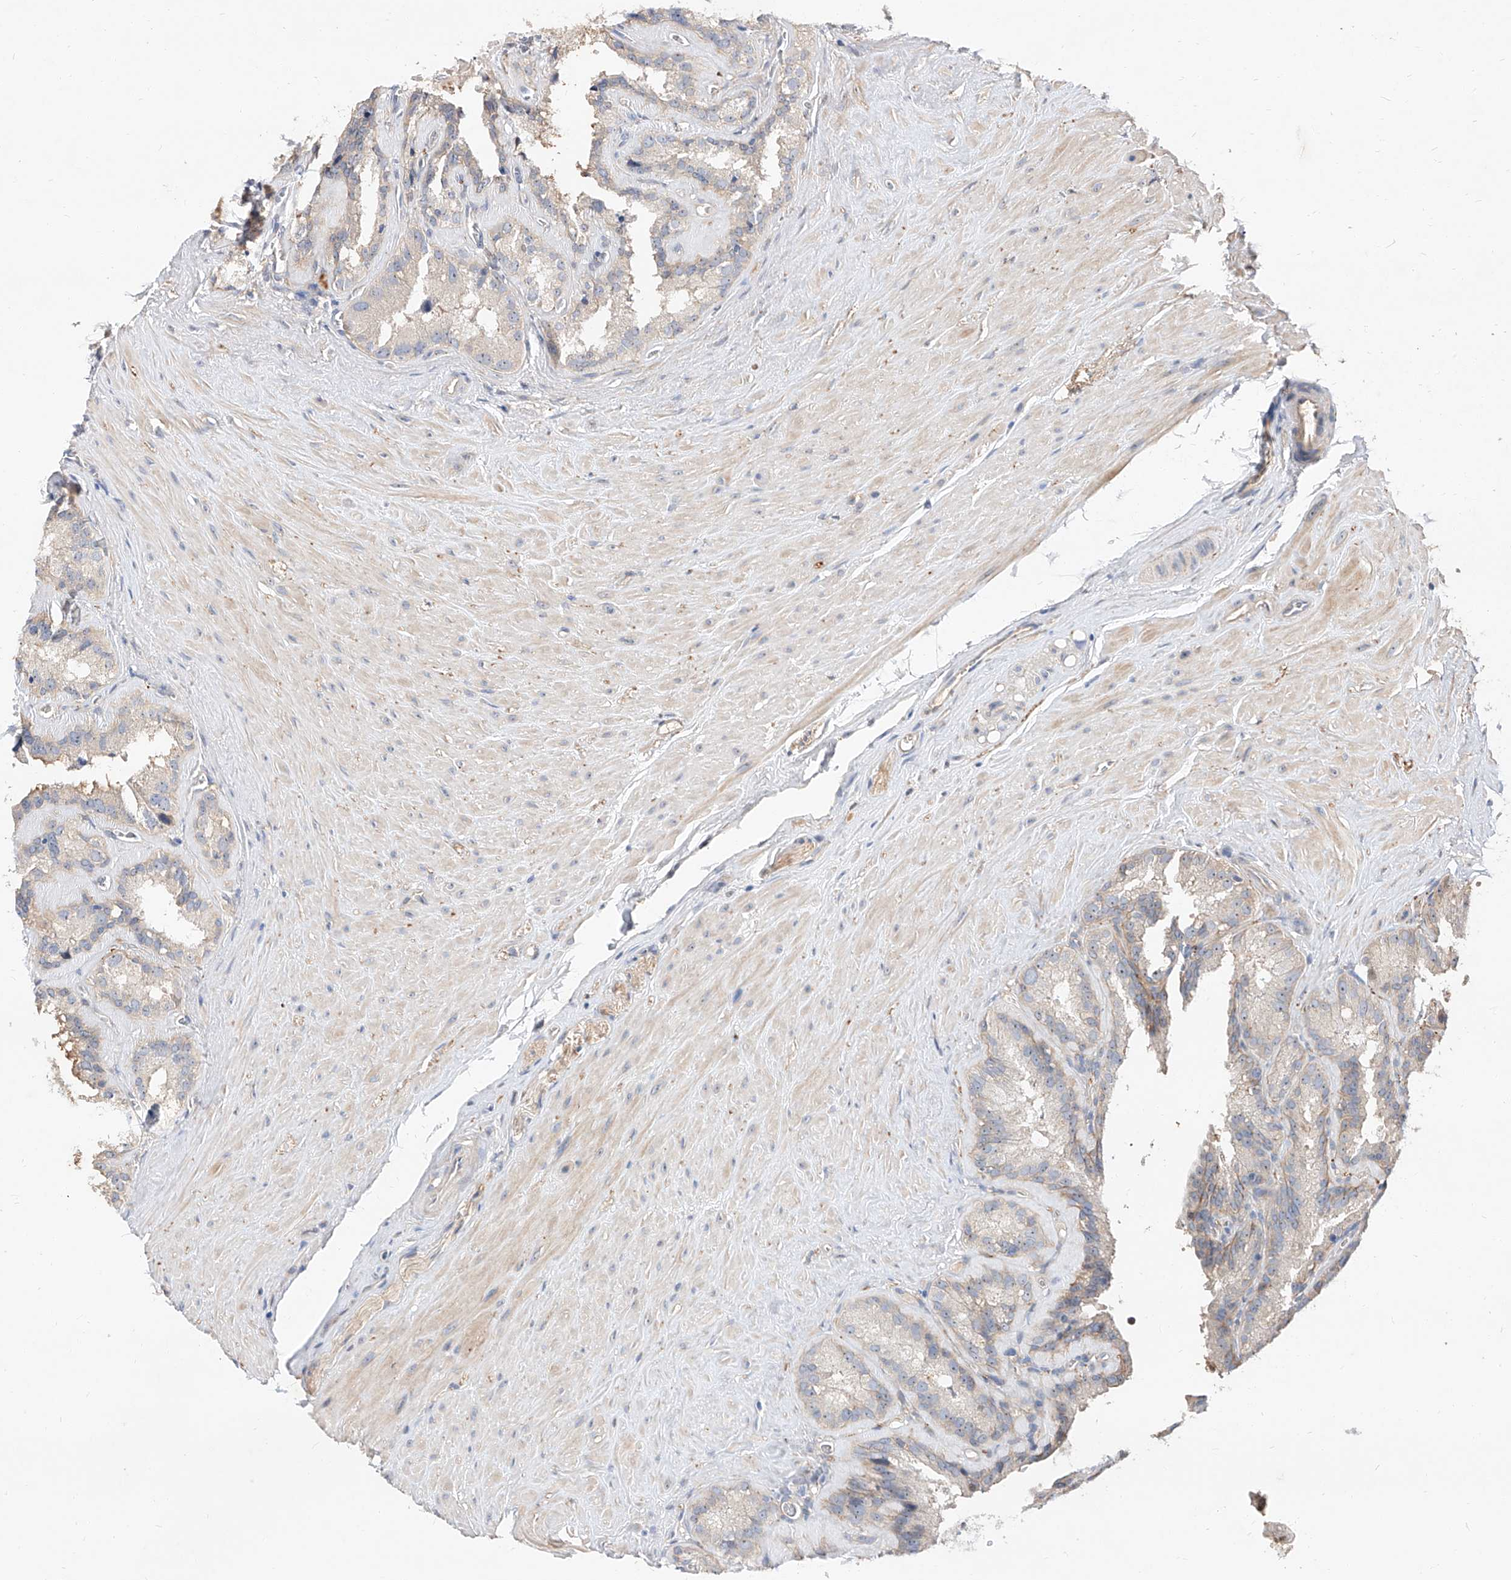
{"staining": {"intensity": "weak", "quantity": "25%-75%", "location": "cytoplasmic/membranous"}, "tissue": "seminal vesicle", "cell_type": "Glandular cells", "image_type": "normal", "snomed": [{"axis": "morphology", "description": "Normal tissue, NOS"}, {"axis": "topography", "description": "Prostate"}, {"axis": "topography", "description": "Seminal veicle"}], "caption": "This micrograph displays immunohistochemistry (IHC) staining of benign human seminal vesicle, with low weak cytoplasmic/membranous expression in about 25%-75% of glandular cells.", "gene": "DIRAS3", "patient": {"sex": "male", "age": 59}}